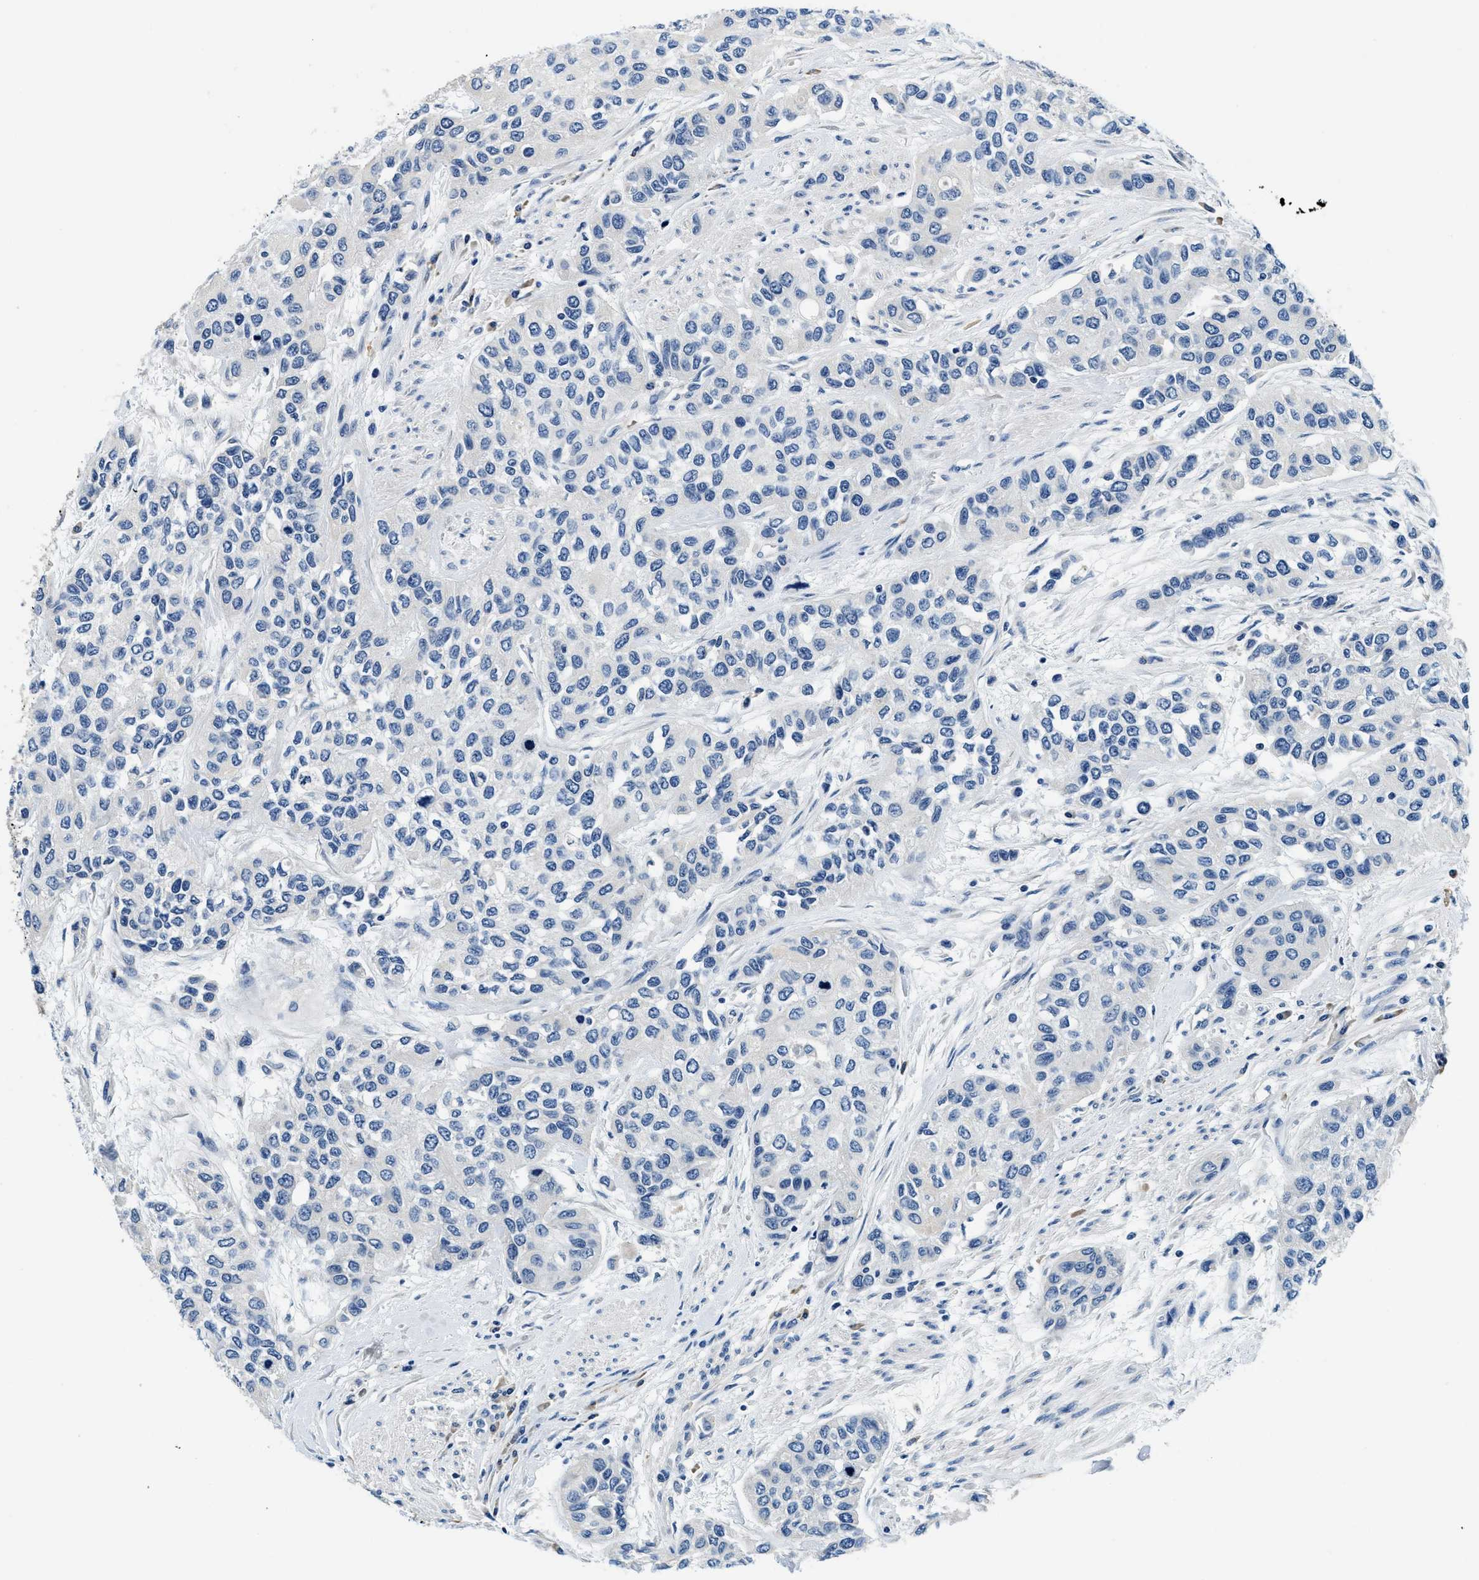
{"staining": {"intensity": "negative", "quantity": "none", "location": "none"}, "tissue": "urothelial cancer", "cell_type": "Tumor cells", "image_type": "cancer", "snomed": [{"axis": "morphology", "description": "Urothelial carcinoma, High grade"}, {"axis": "topography", "description": "Urinary bladder"}], "caption": "Immunohistochemistry (IHC) micrograph of urothelial cancer stained for a protein (brown), which displays no expression in tumor cells.", "gene": "ALDH3A2", "patient": {"sex": "female", "age": 56}}